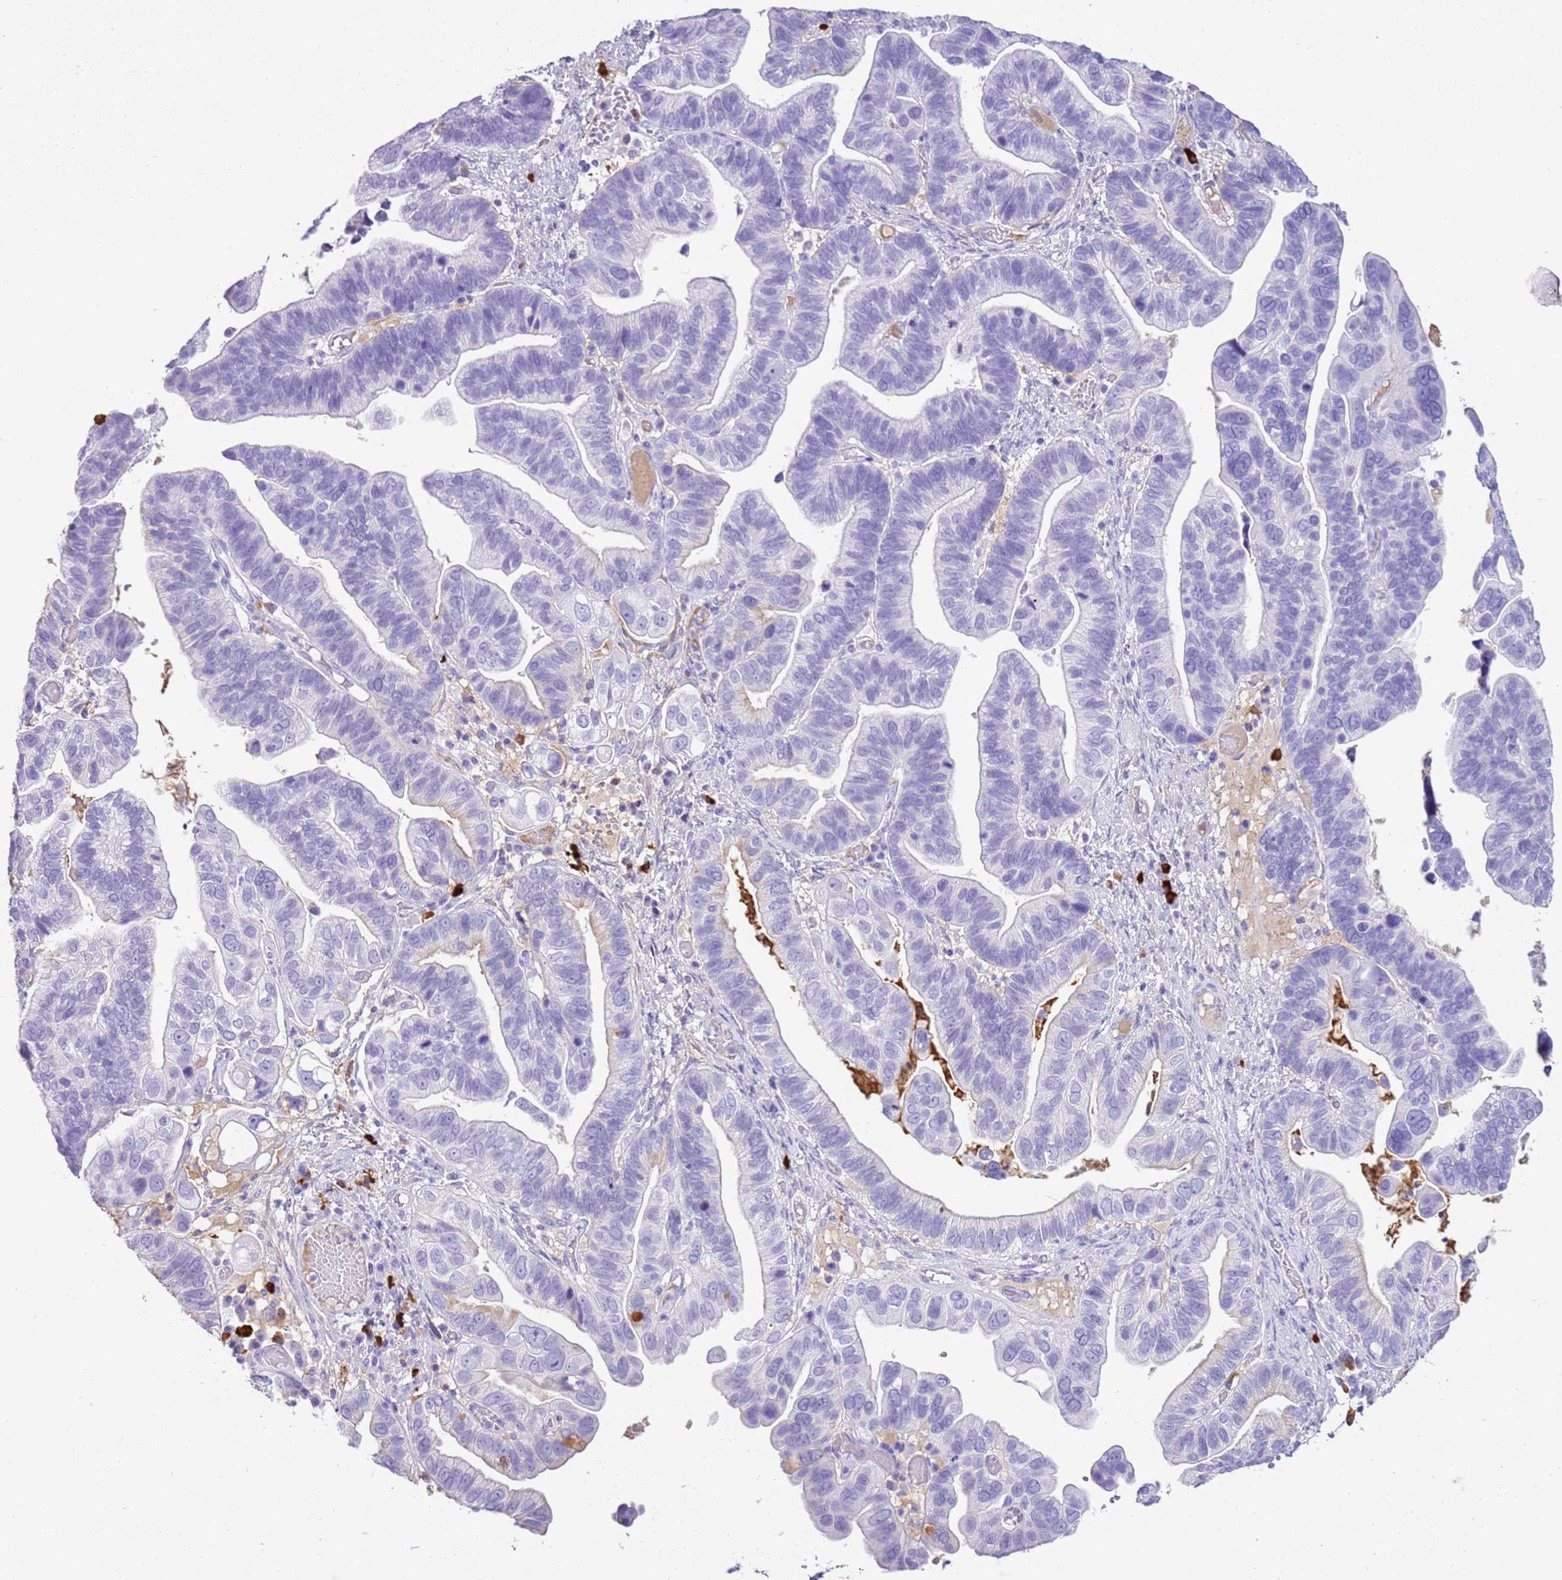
{"staining": {"intensity": "negative", "quantity": "none", "location": "none"}, "tissue": "ovarian cancer", "cell_type": "Tumor cells", "image_type": "cancer", "snomed": [{"axis": "morphology", "description": "Cystadenocarcinoma, serous, NOS"}, {"axis": "topography", "description": "Ovary"}], "caption": "The image demonstrates no significant staining in tumor cells of serous cystadenocarcinoma (ovarian).", "gene": "IGKV3D-11", "patient": {"sex": "female", "age": 56}}